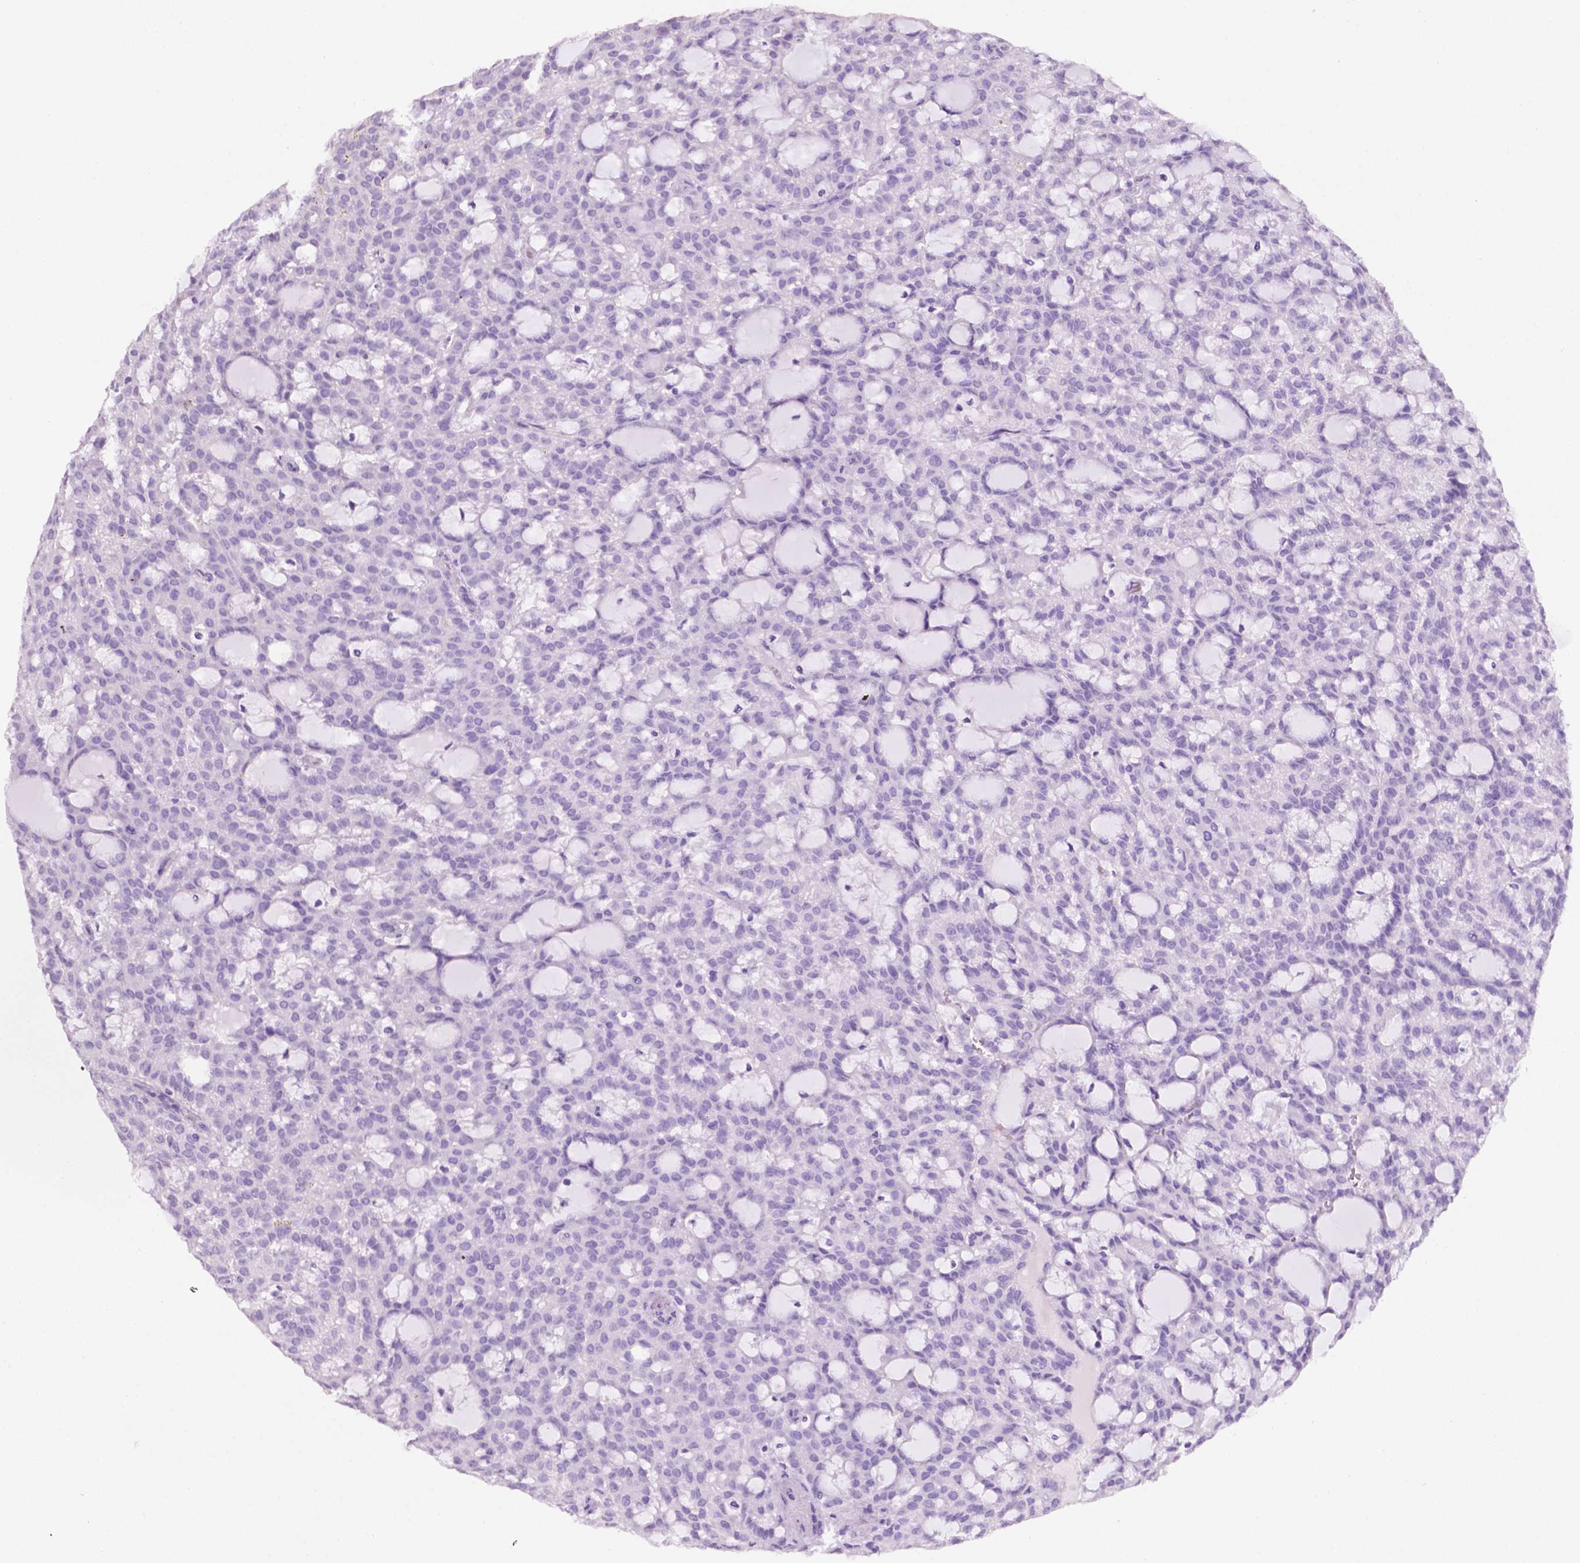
{"staining": {"intensity": "negative", "quantity": "none", "location": "none"}, "tissue": "renal cancer", "cell_type": "Tumor cells", "image_type": "cancer", "snomed": [{"axis": "morphology", "description": "Adenocarcinoma, NOS"}, {"axis": "topography", "description": "Kidney"}], "caption": "The image demonstrates no significant staining in tumor cells of renal cancer.", "gene": "PHGR1", "patient": {"sex": "male", "age": 63}}